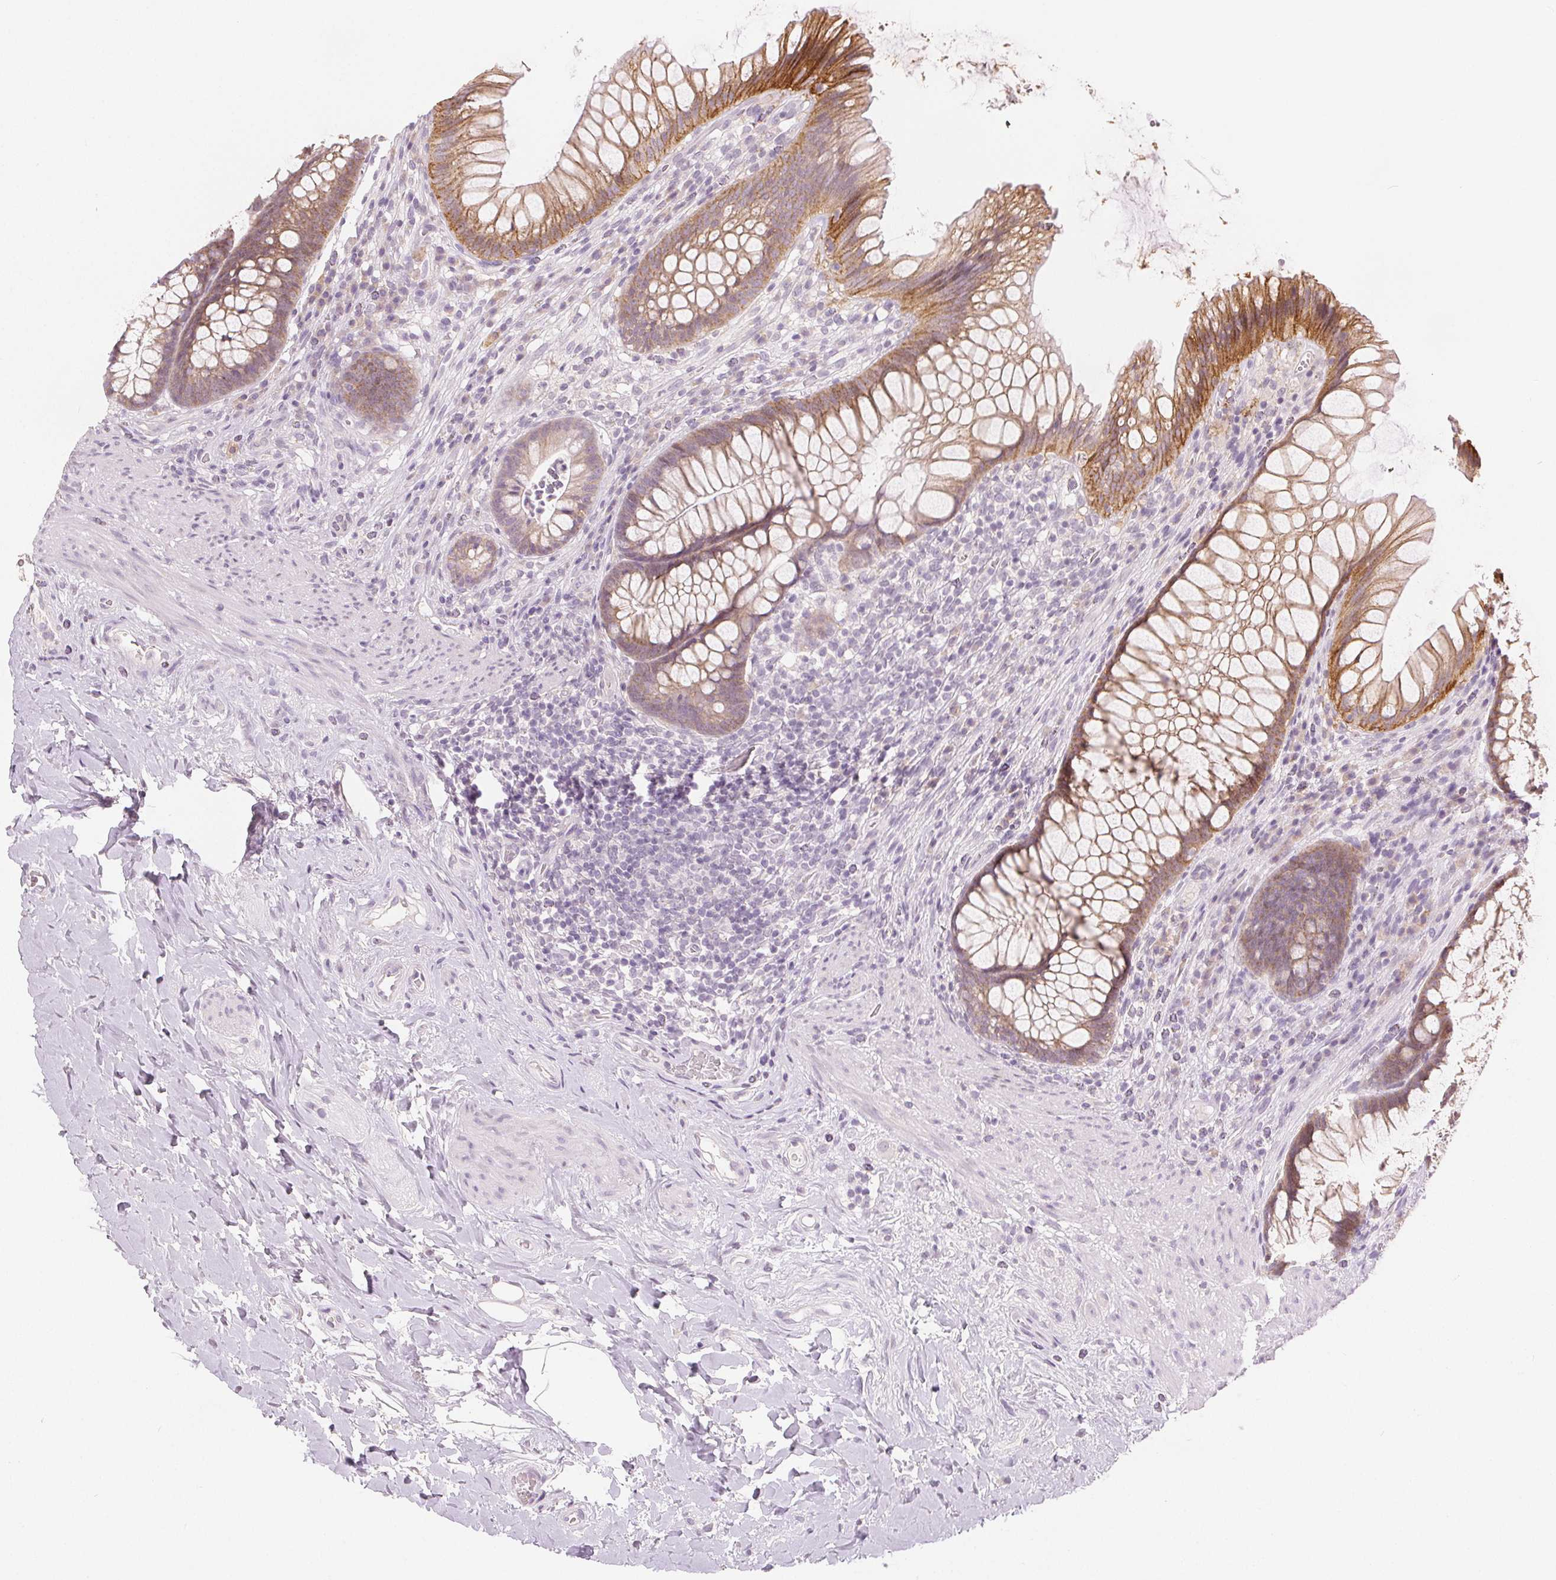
{"staining": {"intensity": "moderate", "quantity": "25%-75%", "location": "cytoplasmic/membranous"}, "tissue": "rectum", "cell_type": "Glandular cells", "image_type": "normal", "snomed": [{"axis": "morphology", "description": "Normal tissue, NOS"}, {"axis": "topography", "description": "Rectum"}], "caption": "This photomicrograph shows benign rectum stained with immunohistochemistry to label a protein in brown. The cytoplasmic/membranous of glandular cells show moderate positivity for the protein. Nuclei are counter-stained blue.", "gene": "CA12", "patient": {"sex": "male", "age": 53}}